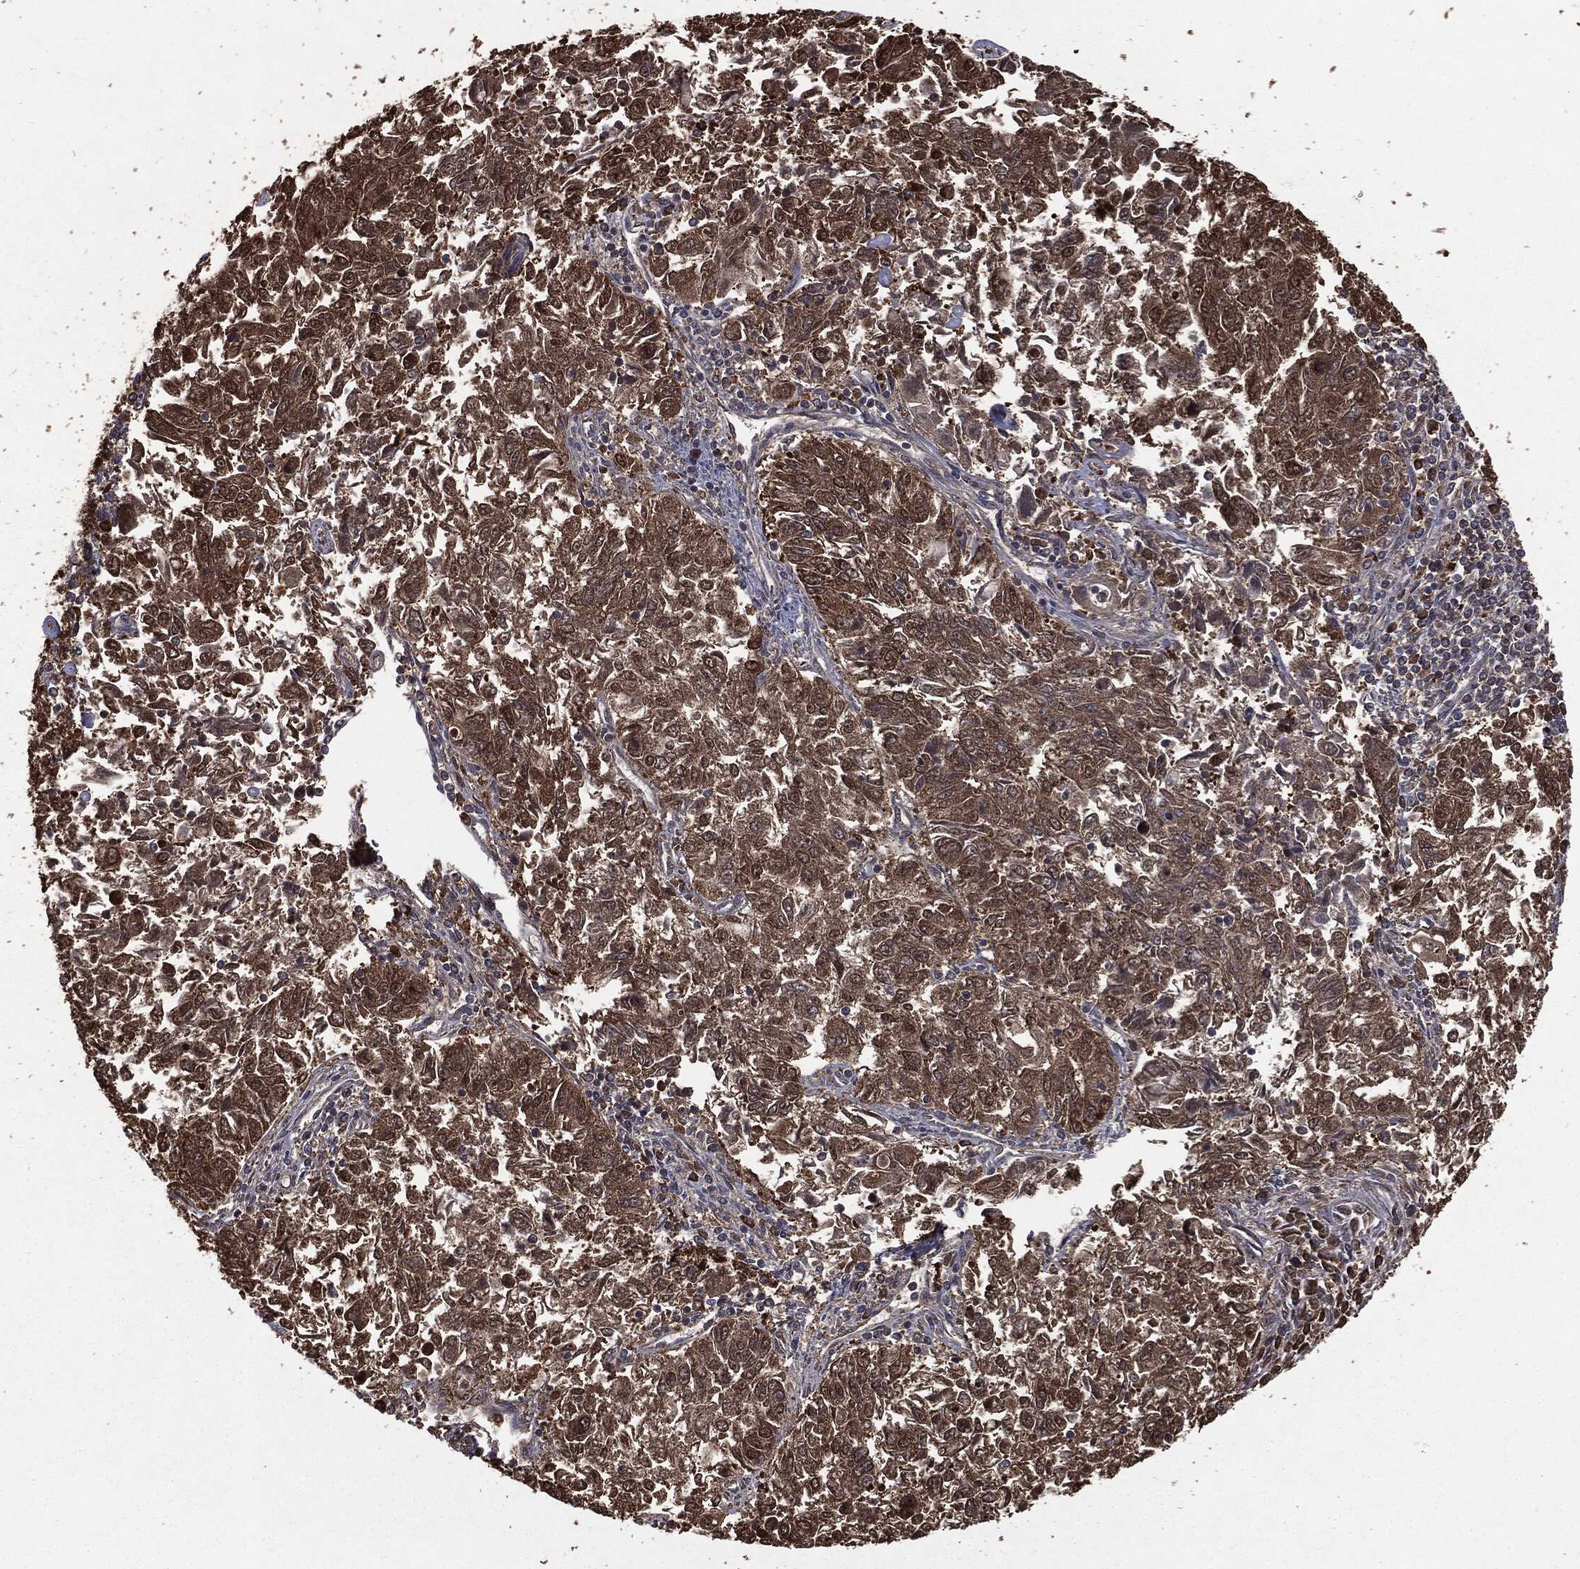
{"staining": {"intensity": "strong", "quantity": ">75%", "location": "cytoplasmic/membranous"}, "tissue": "endometrial cancer", "cell_type": "Tumor cells", "image_type": "cancer", "snomed": [{"axis": "morphology", "description": "Adenocarcinoma, NOS"}, {"axis": "topography", "description": "Endometrium"}], "caption": "This is an image of IHC staining of endometrial adenocarcinoma, which shows strong staining in the cytoplasmic/membranous of tumor cells.", "gene": "NME1", "patient": {"sex": "female", "age": 42}}